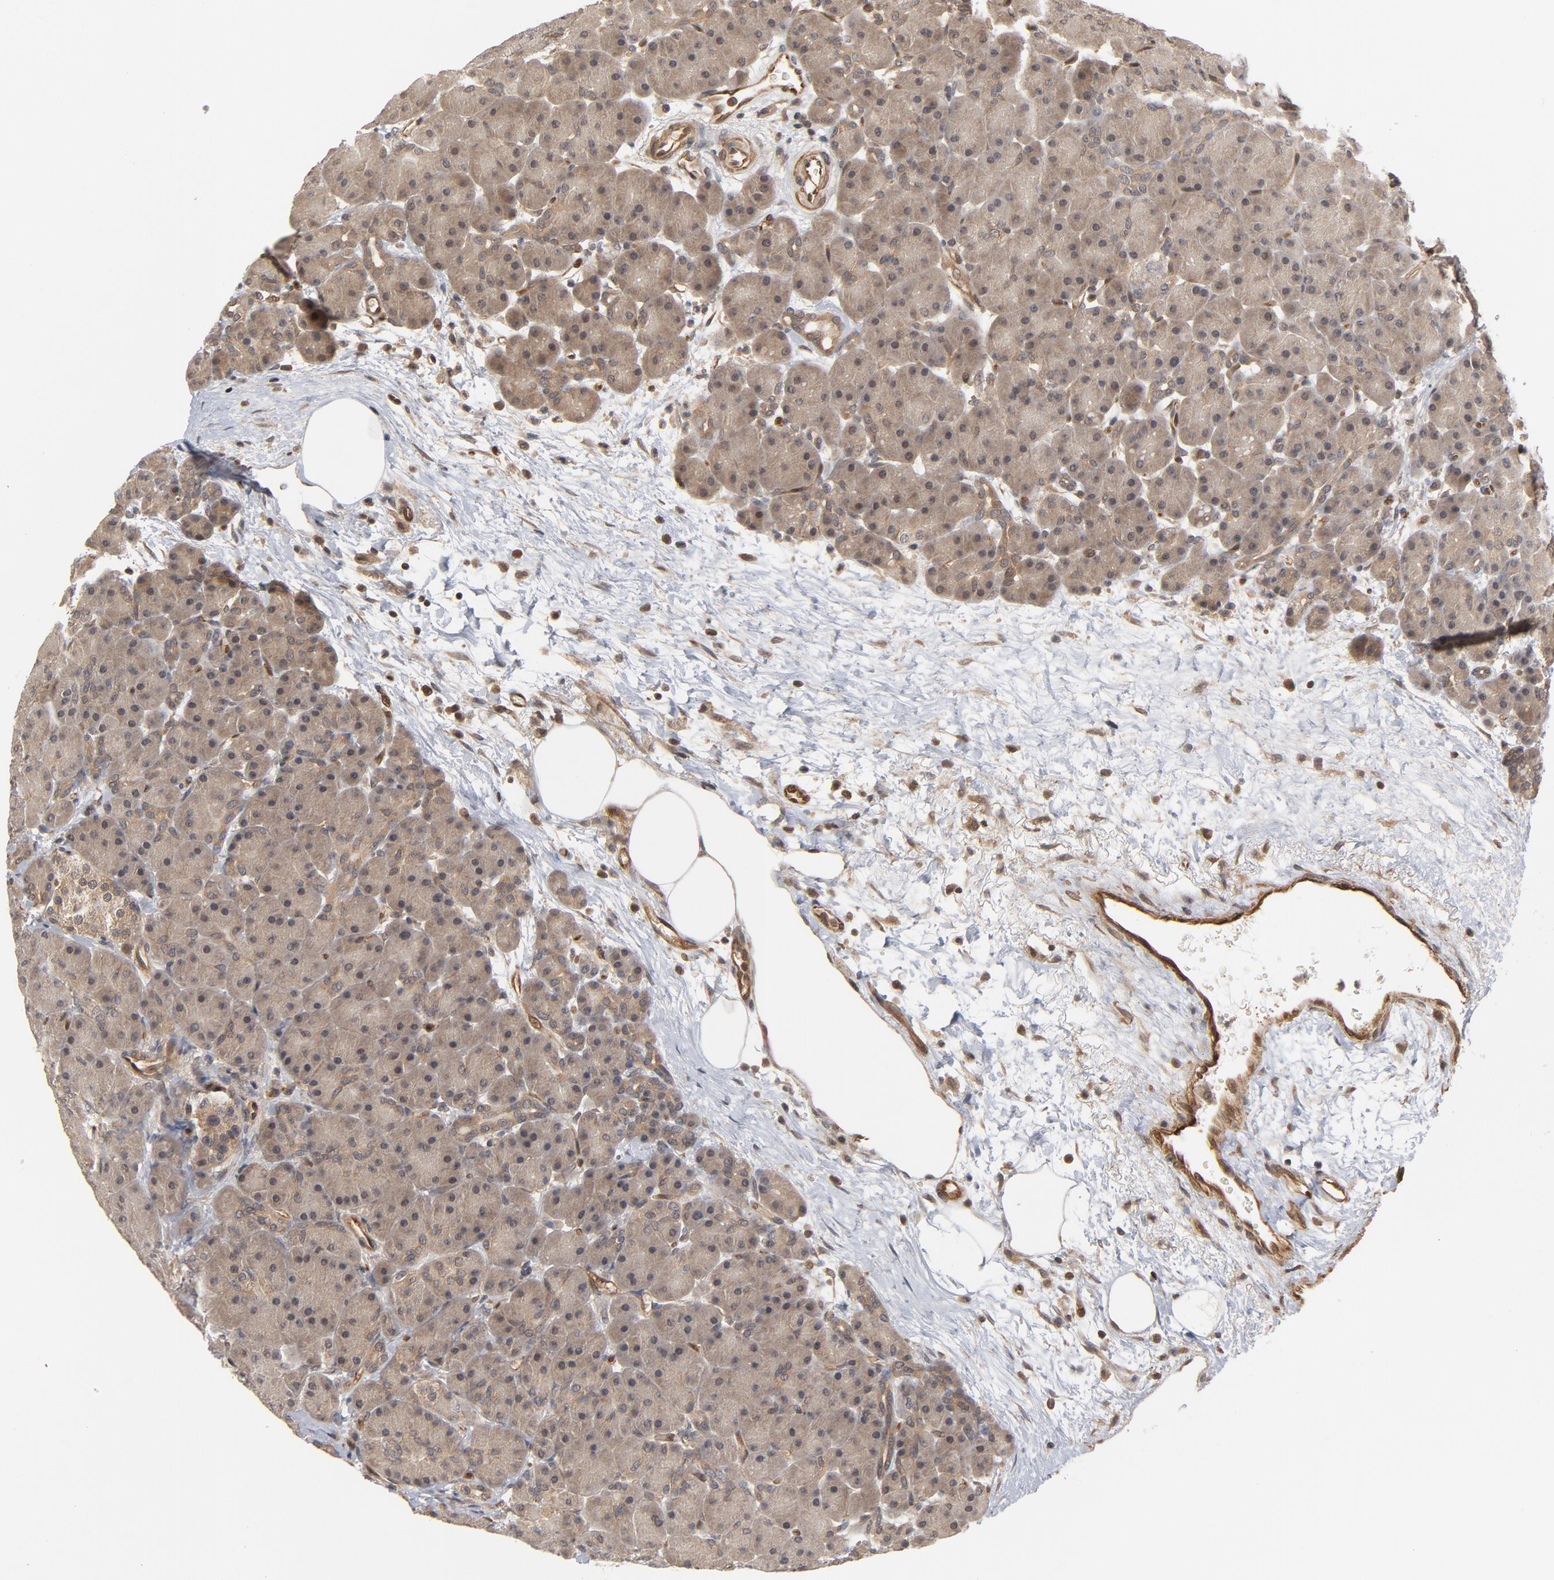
{"staining": {"intensity": "weak", "quantity": ">75%", "location": "cytoplasmic/membranous"}, "tissue": "pancreas", "cell_type": "Exocrine glandular cells", "image_type": "normal", "snomed": [{"axis": "morphology", "description": "Normal tissue, NOS"}, {"axis": "topography", "description": "Pancreas"}], "caption": "Weak cytoplasmic/membranous expression is identified in approximately >75% of exocrine glandular cells in normal pancreas.", "gene": "CDC37", "patient": {"sex": "male", "age": 66}}